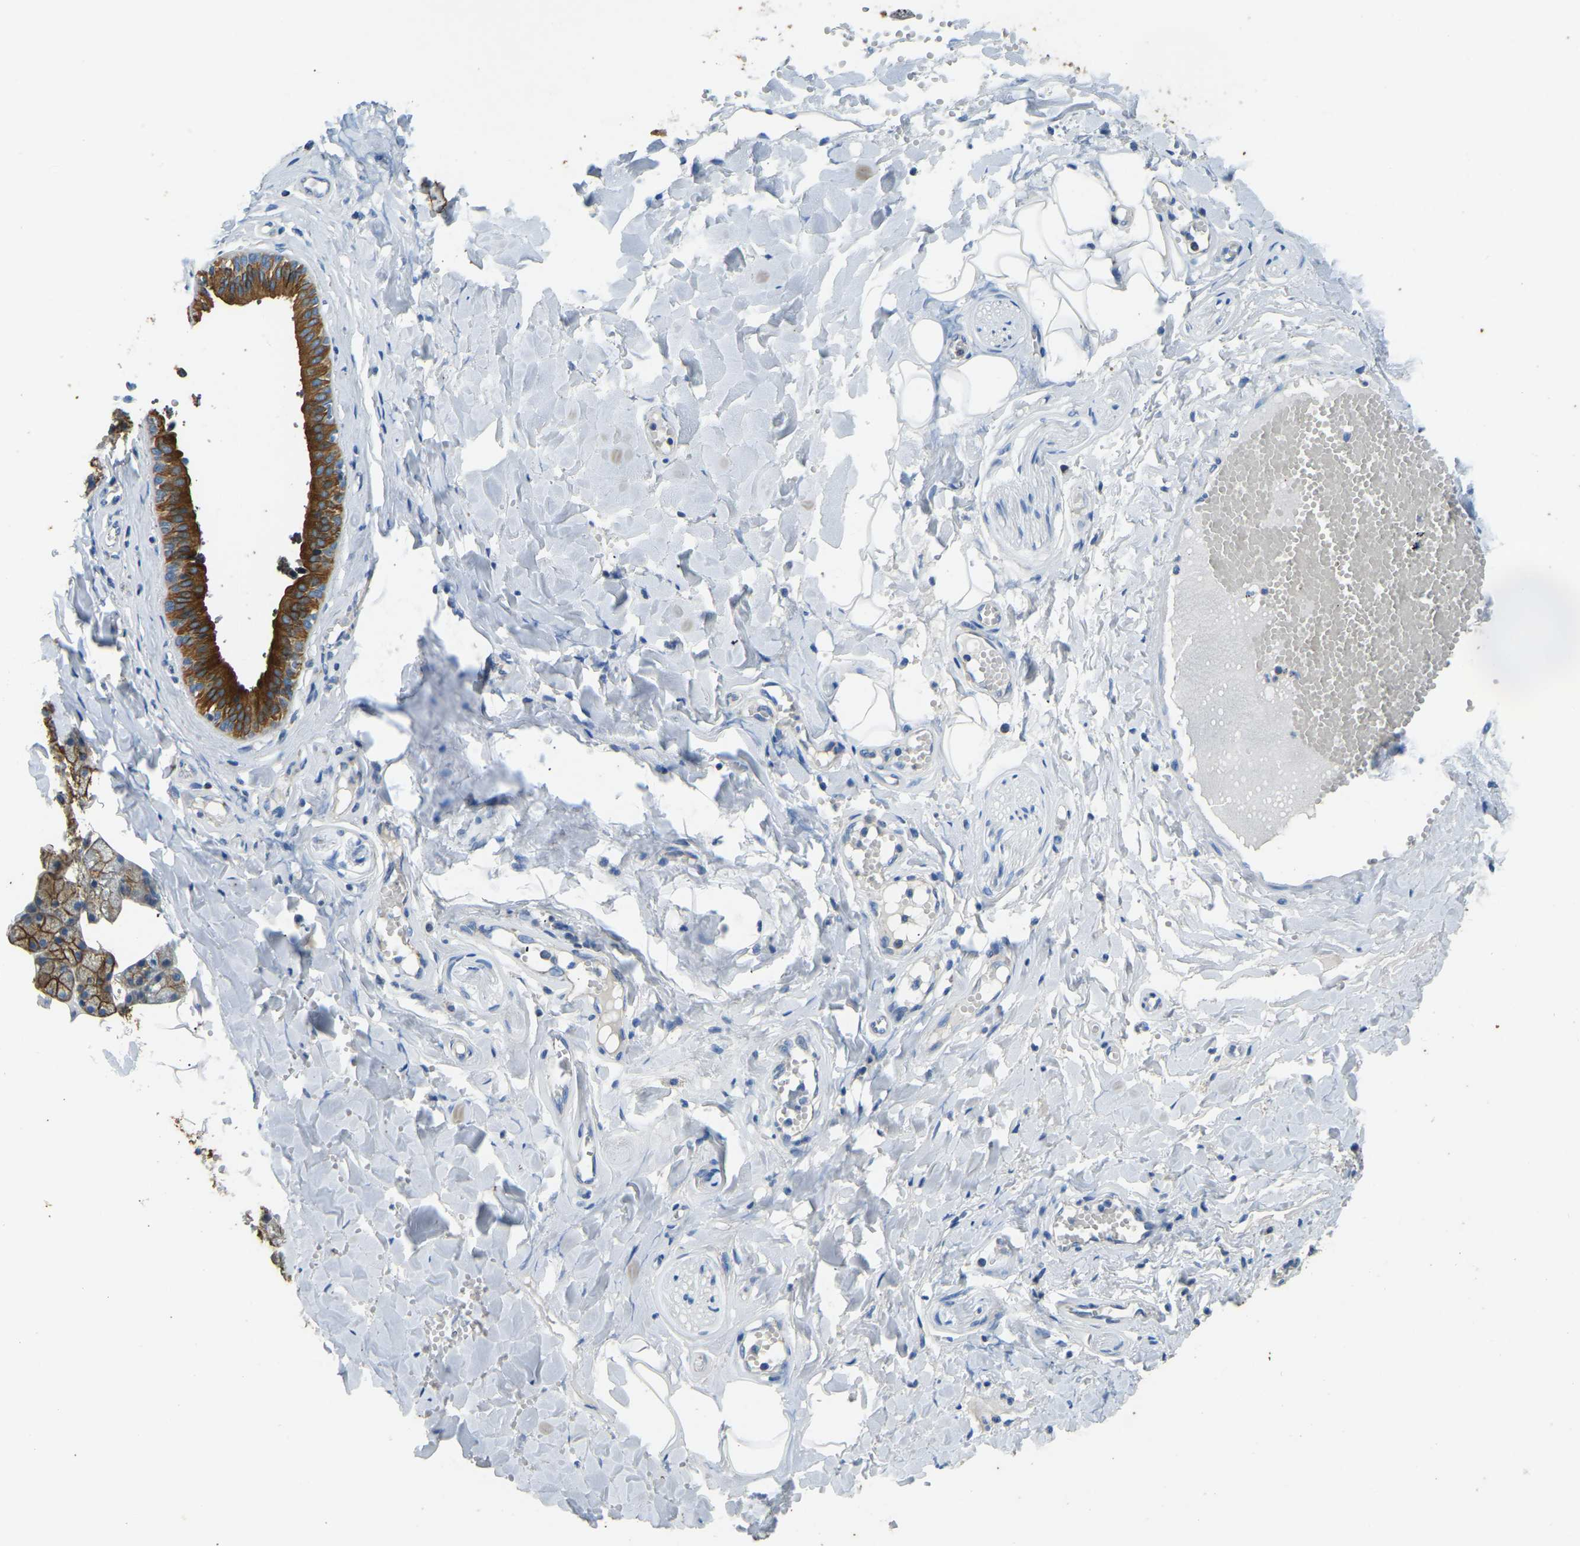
{"staining": {"intensity": "strong", "quantity": ">75%", "location": "cytoplasmic/membranous"}, "tissue": "salivary gland", "cell_type": "Glandular cells", "image_type": "normal", "snomed": [{"axis": "morphology", "description": "Normal tissue, NOS"}, {"axis": "topography", "description": "Salivary gland"}], "caption": "The immunohistochemical stain highlights strong cytoplasmic/membranous positivity in glandular cells of normal salivary gland. (brown staining indicates protein expression, while blue staining denotes nuclei).", "gene": "ZNF200", "patient": {"sex": "male", "age": 62}}